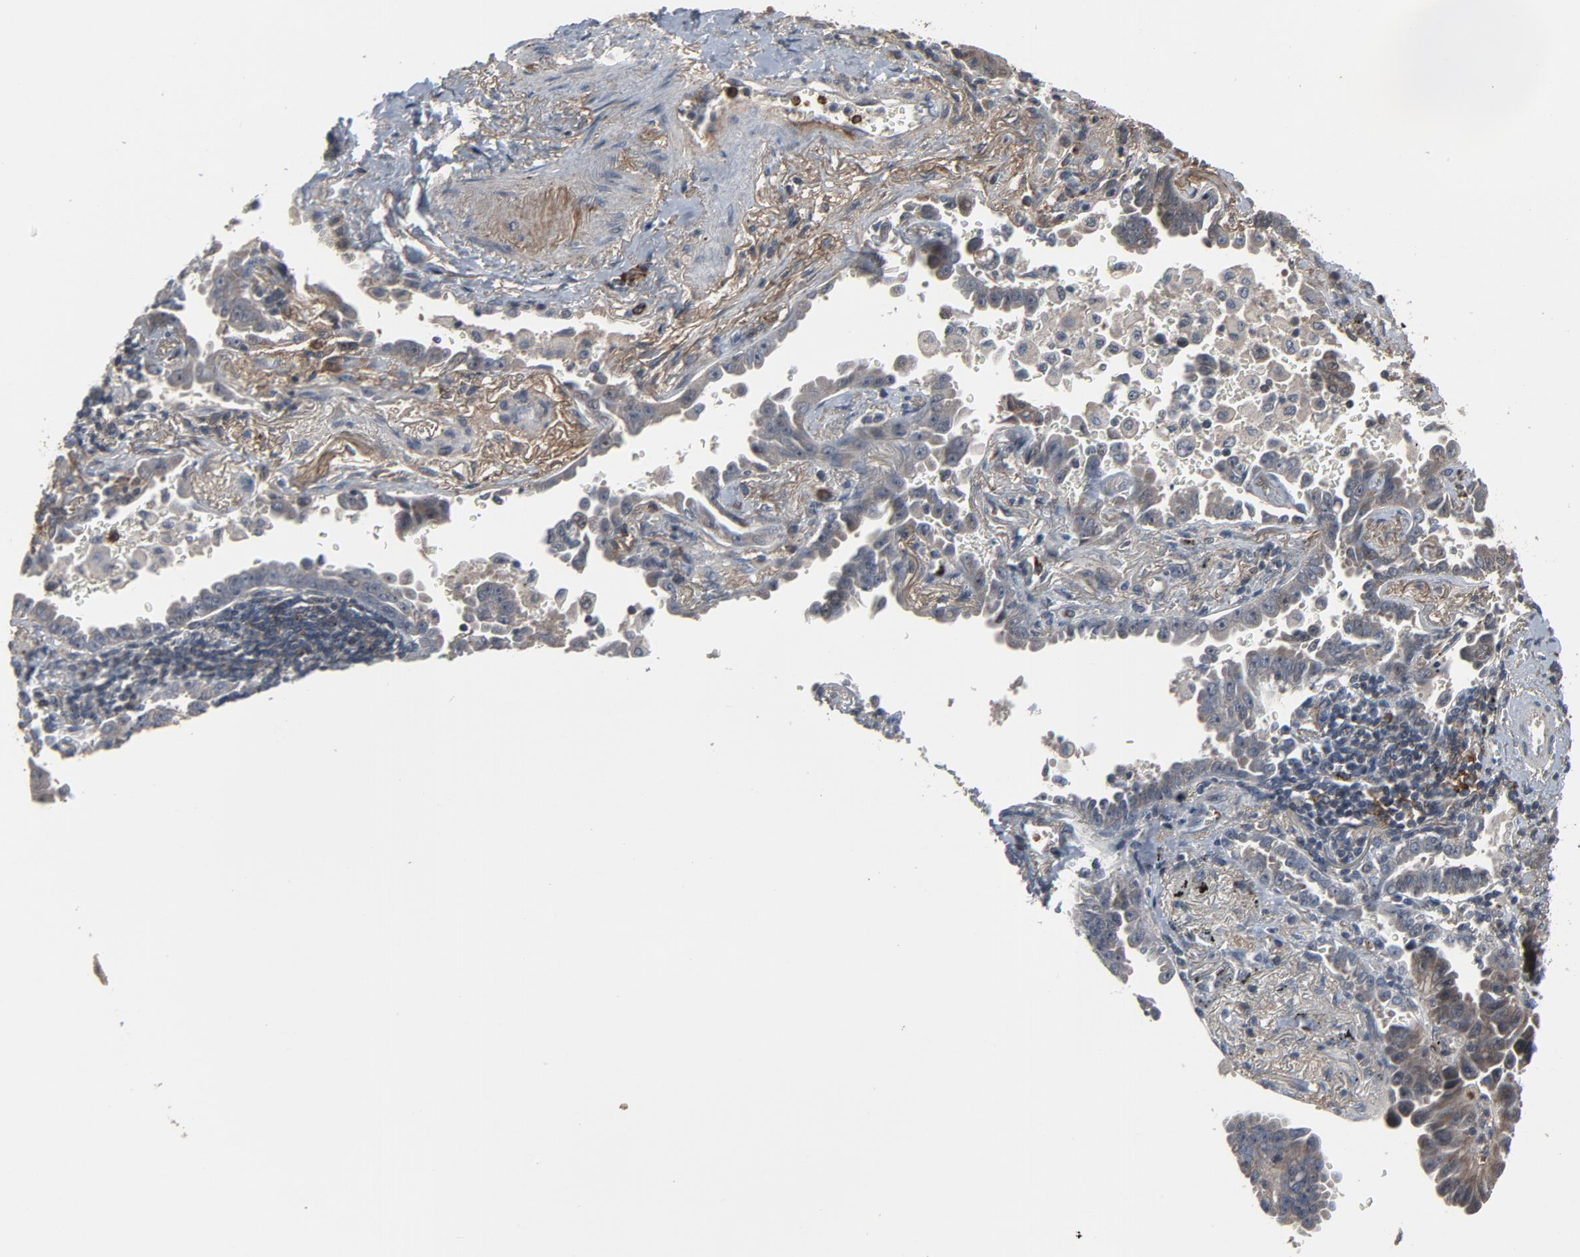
{"staining": {"intensity": "negative", "quantity": "none", "location": "none"}, "tissue": "lung cancer", "cell_type": "Tumor cells", "image_type": "cancer", "snomed": [{"axis": "morphology", "description": "Adenocarcinoma, NOS"}, {"axis": "topography", "description": "Lung"}], "caption": "Human lung adenocarcinoma stained for a protein using immunohistochemistry (IHC) shows no expression in tumor cells.", "gene": "PDZD4", "patient": {"sex": "female", "age": 64}}